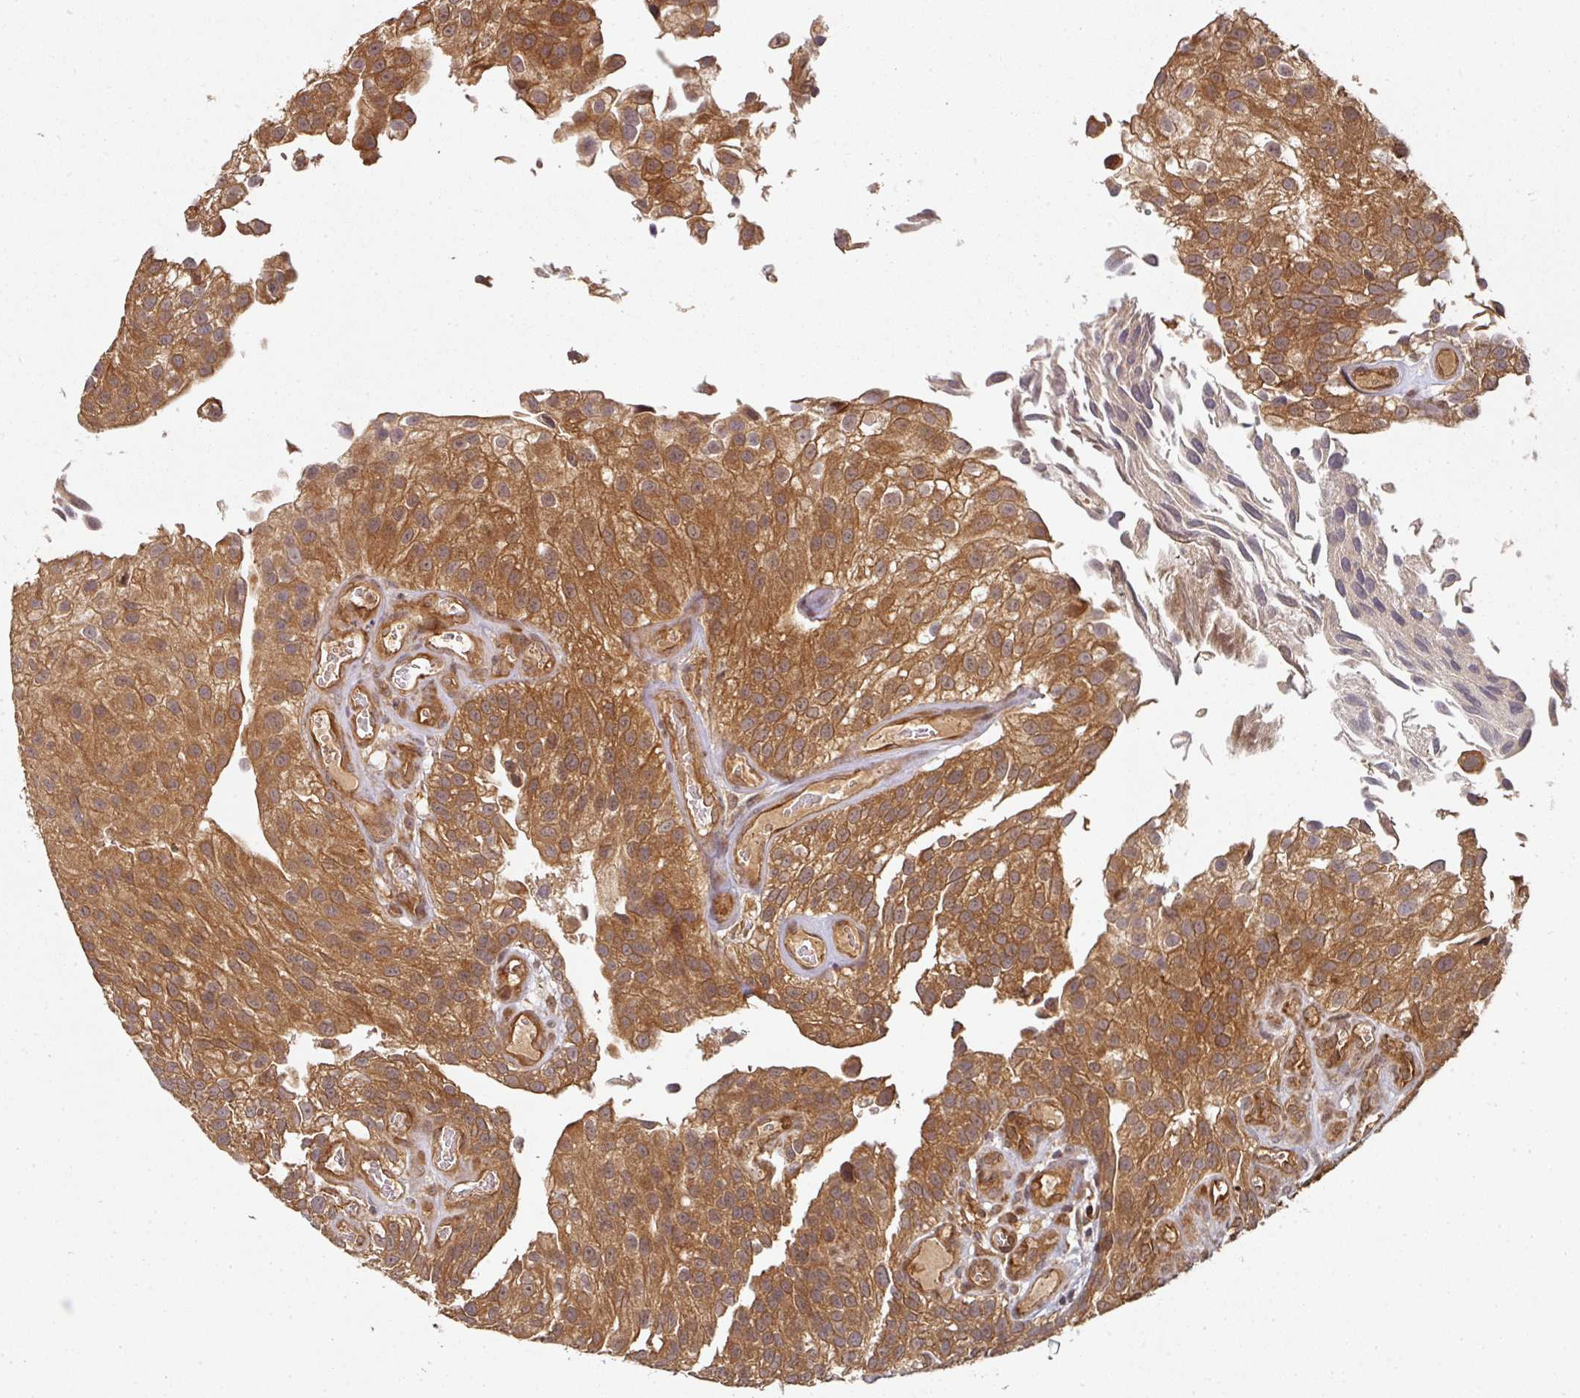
{"staining": {"intensity": "strong", "quantity": ">75%", "location": "cytoplasmic/membranous"}, "tissue": "urothelial cancer", "cell_type": "Tumor cells", "image_type": "cancer", "snomed": [{"axis": "morphology", "description": "Urothelial carcinoma, NOS"}, {"axis": "topography", "description": "Urinary bladder"}], "caption": "Strong cytoplasmic/membranous positivity for a protein is seen in approximately >75% of tumor cells of transitional cell carcinoma using immunohistochemistry (IHC).", "gene": "EIF4EBP2", "patient": {"sex": "male", "age": 87}}